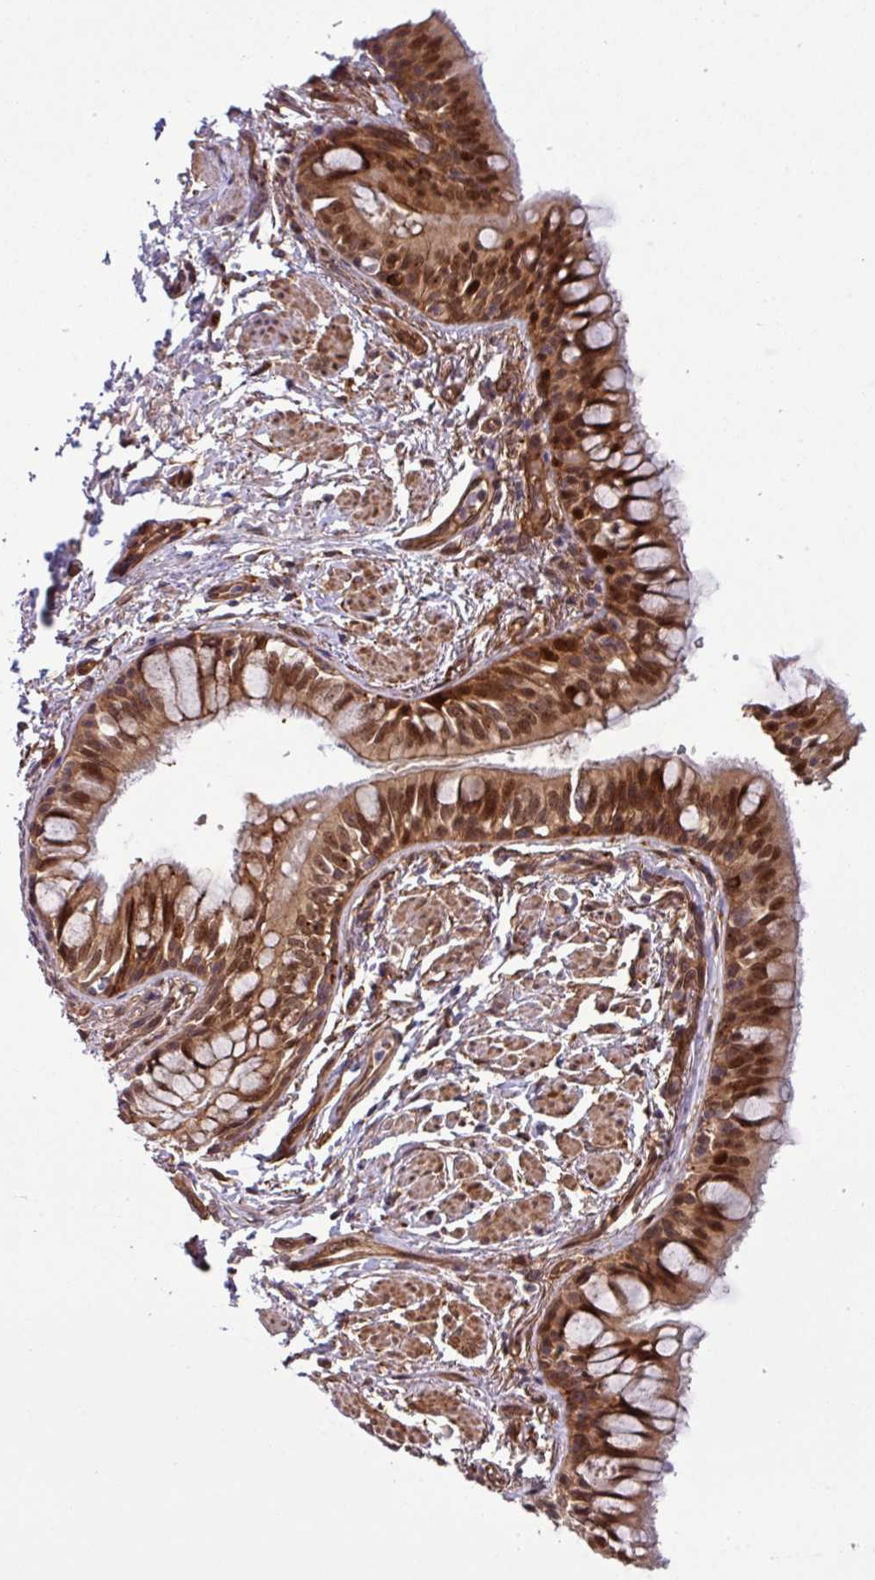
{"staining": {"intensity": "strong", "quantity": ">75%", "location": "cytoplasmic/membranous,nuclear"}, "tissue": "bronchus", "cell_type": "Respiratory epithelial cells", "image_type": "normal", "snomed": [{"axis": "morphology", "description": "Normal tissue, NOS"}, {"axis": "topography", "description": "Bronchus"}], "caption": "Strong cytoplasmic/membranous,nuclear expression is seen in approximately >75% of respiratory epithelial cells in normal bronchus. Using DAB (brown) and hematoxylin (blue) stains, captured at high magnification using brightfield microscopy.", "gene": "C7orf50", "patient": {"sex": "male", "age": 70}}